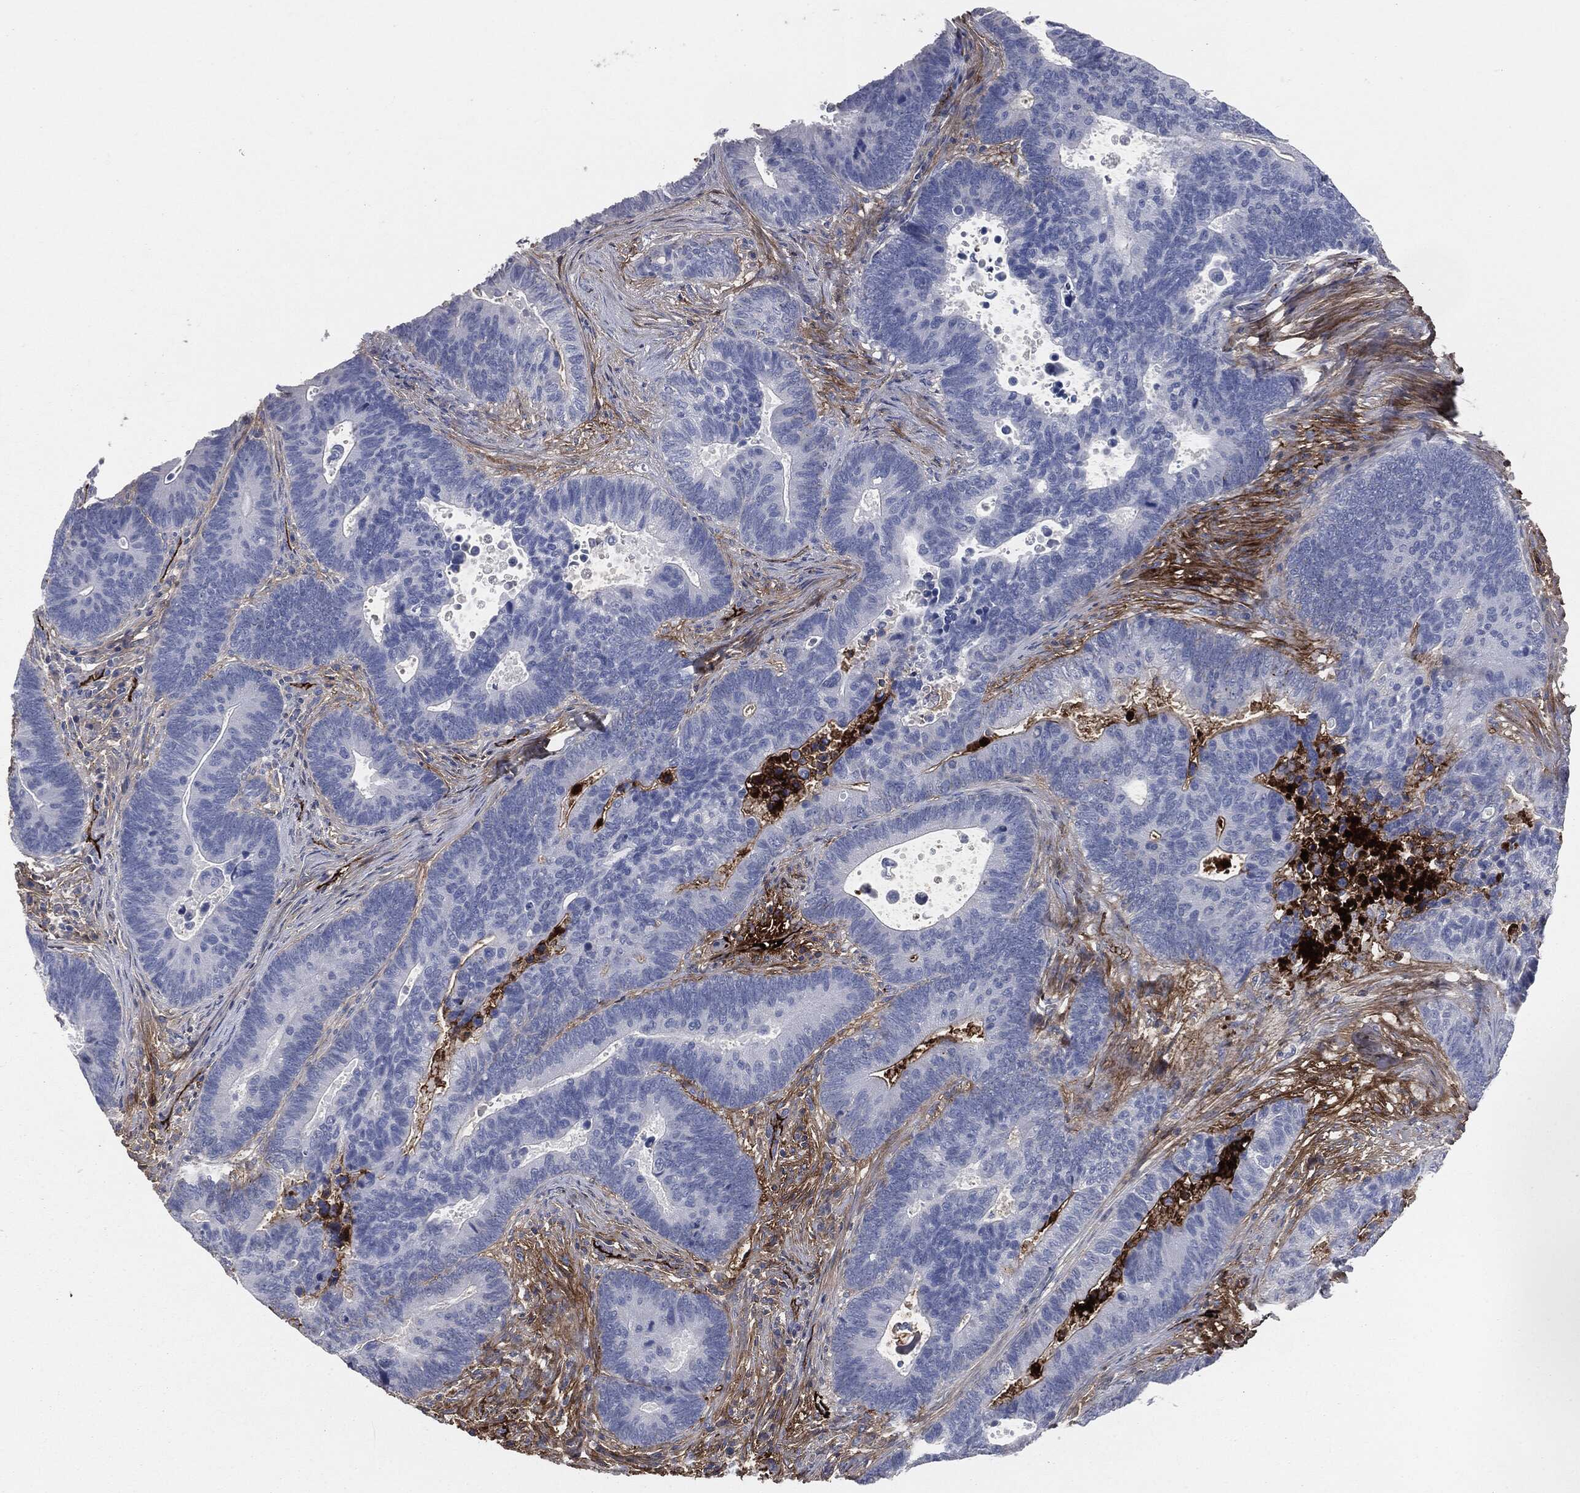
{"staining": {"intensity": "strong", "quantity": "<25%", "location": "cytoplasmic/membranous"}, "tissue": "colorectal cancer", "cell_type": "Tumor cells", "image_type": "cancer", "snomed": [{"axis": "morphology", "description": "Adenocarcinoma, NOS"}, {"axis": "topography", "description": "Colon"}], "caption": "High-power microscopy captured an immunohistochemistry photomicrograph of colorectal cancer, revealing strong cytoplasmic/membranous positivity in about <25% of tumor cells.", "gene": "APOB", "patient": {"sex": "male", "age": 75}}